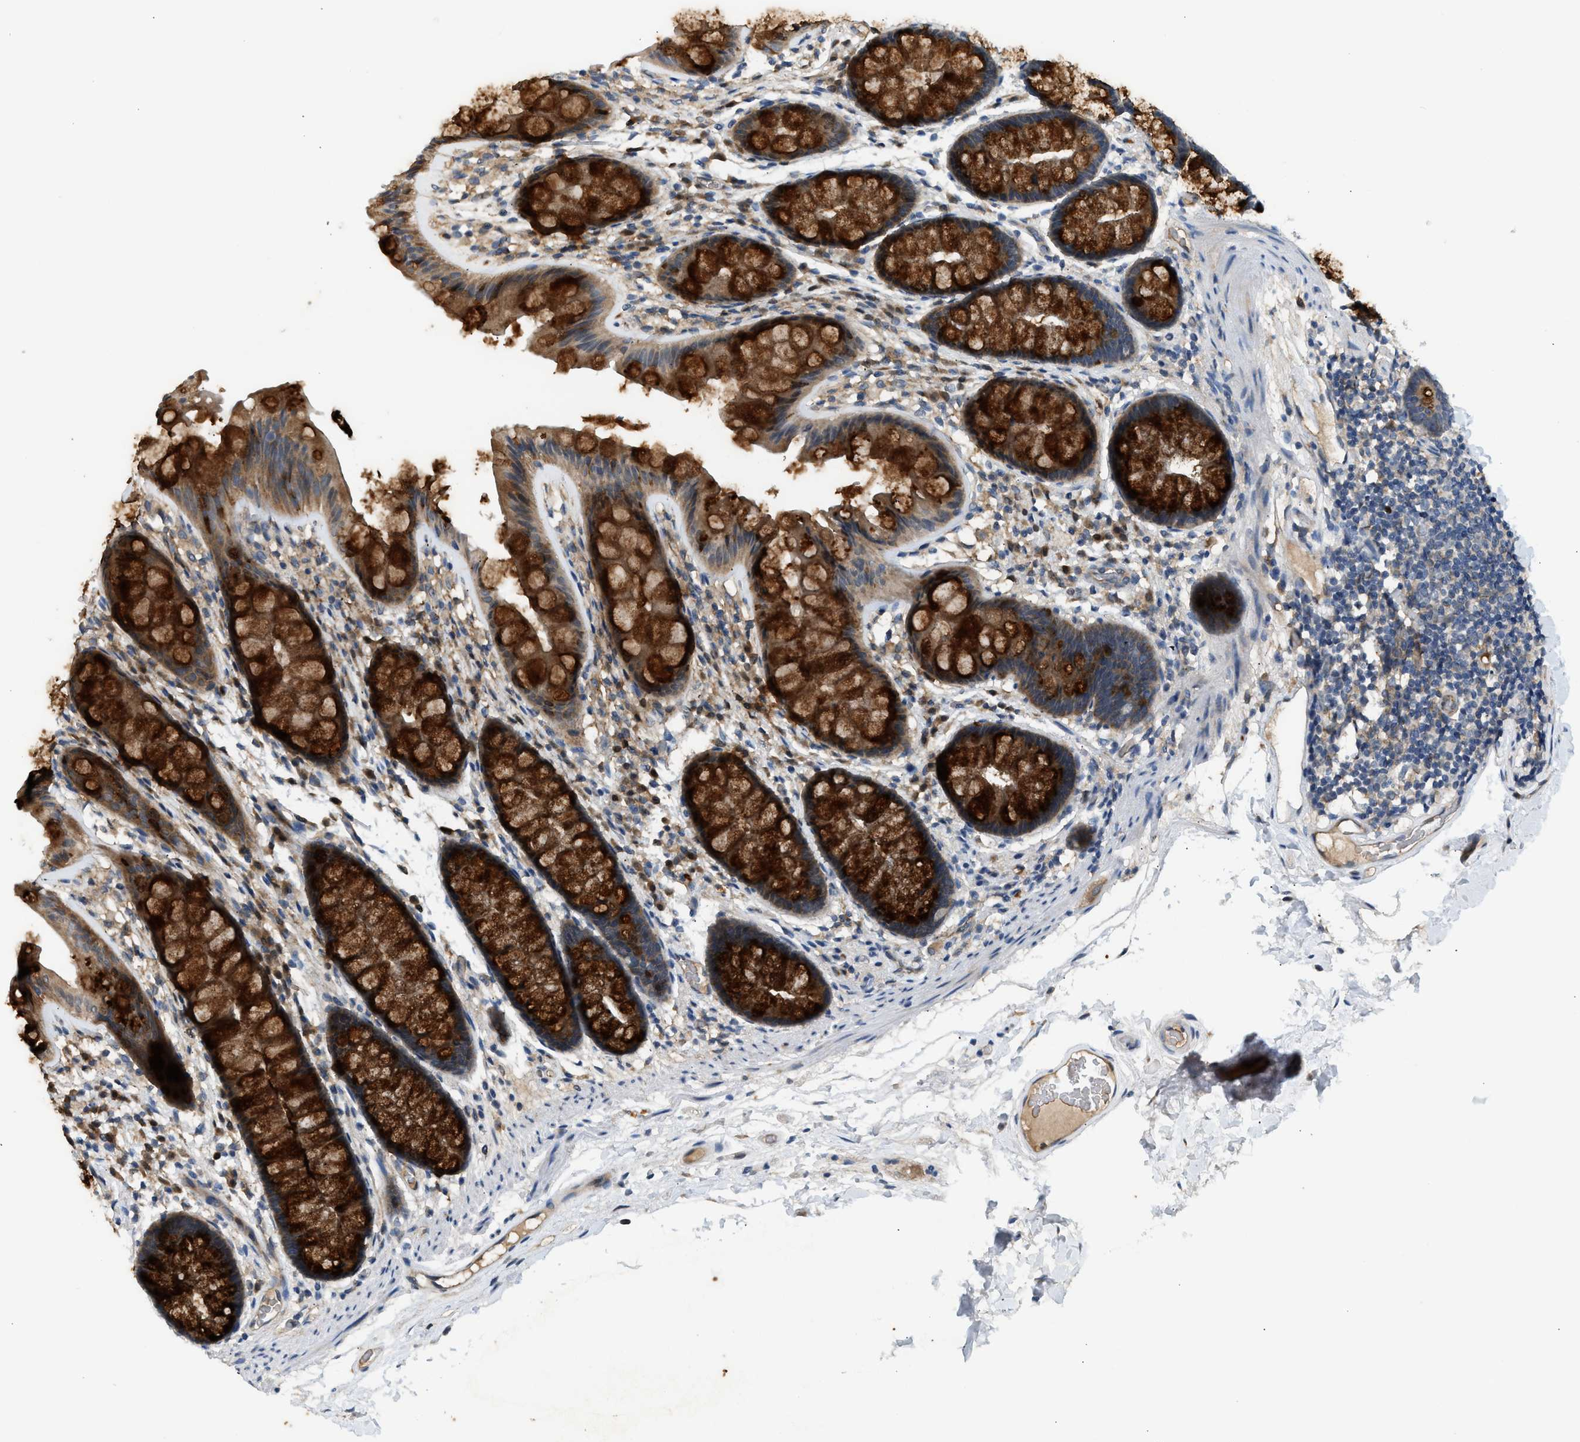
{"staining": {"intensity": "weak", "quantity": ">75%", "location": "cytoplasmic/membranous"}, "tissue": "colon", "cell_type": "Endothelial cells", "image_type": "normal", "snomed": [{"axis": "morphology", "description": "Normal tissue, NOS"}, {"axis": "topography", "description": "Colon"}], "caption": "Immunohistochemistry of benign human colon reveals low levels of weak cytoplasmic/membranous positivity in approximately >75% of endothelial cells.", "gene": "RHBDF2", "patient": {"sex": "female", "age": 56}}